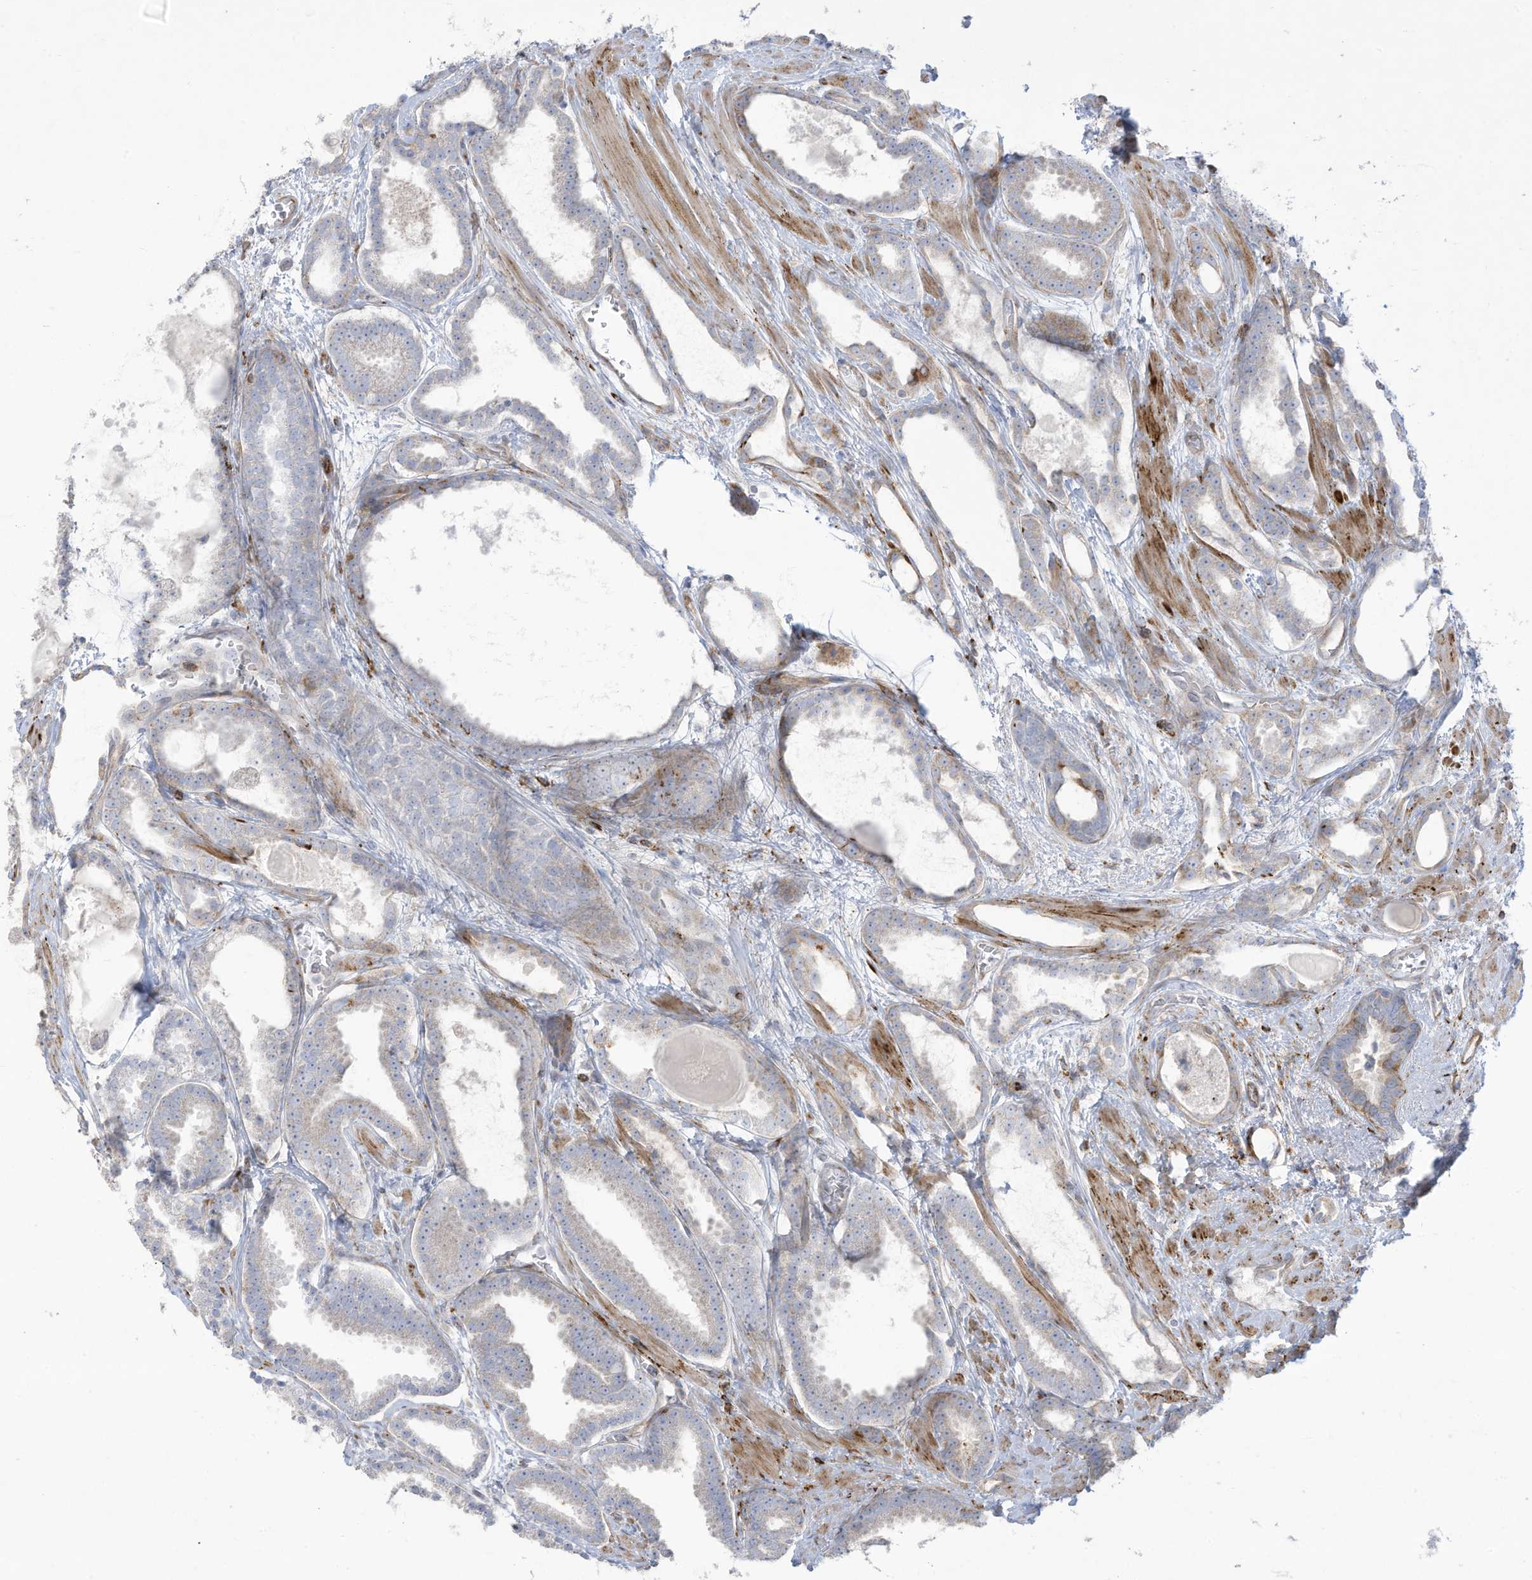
{"staining": {"intensity": "negative", "quantity": "none", "location": "none"}, "tissue": "prostate cancer", "cell_type": "Tumor cells", "image_type": "cancer", "snomed": [{"axis": "morphology", "description": "Adenocarcinoma, High grade"}, {"axis": "topography", "description": "Prostate"}], "caption": "Human high-grade adenocarcinoma (prostate) stained for a protein using IHC exhibits no staining in tumor cells.", "gene": "THNSL2", "patient": {"sex": "male", "age": 60}}